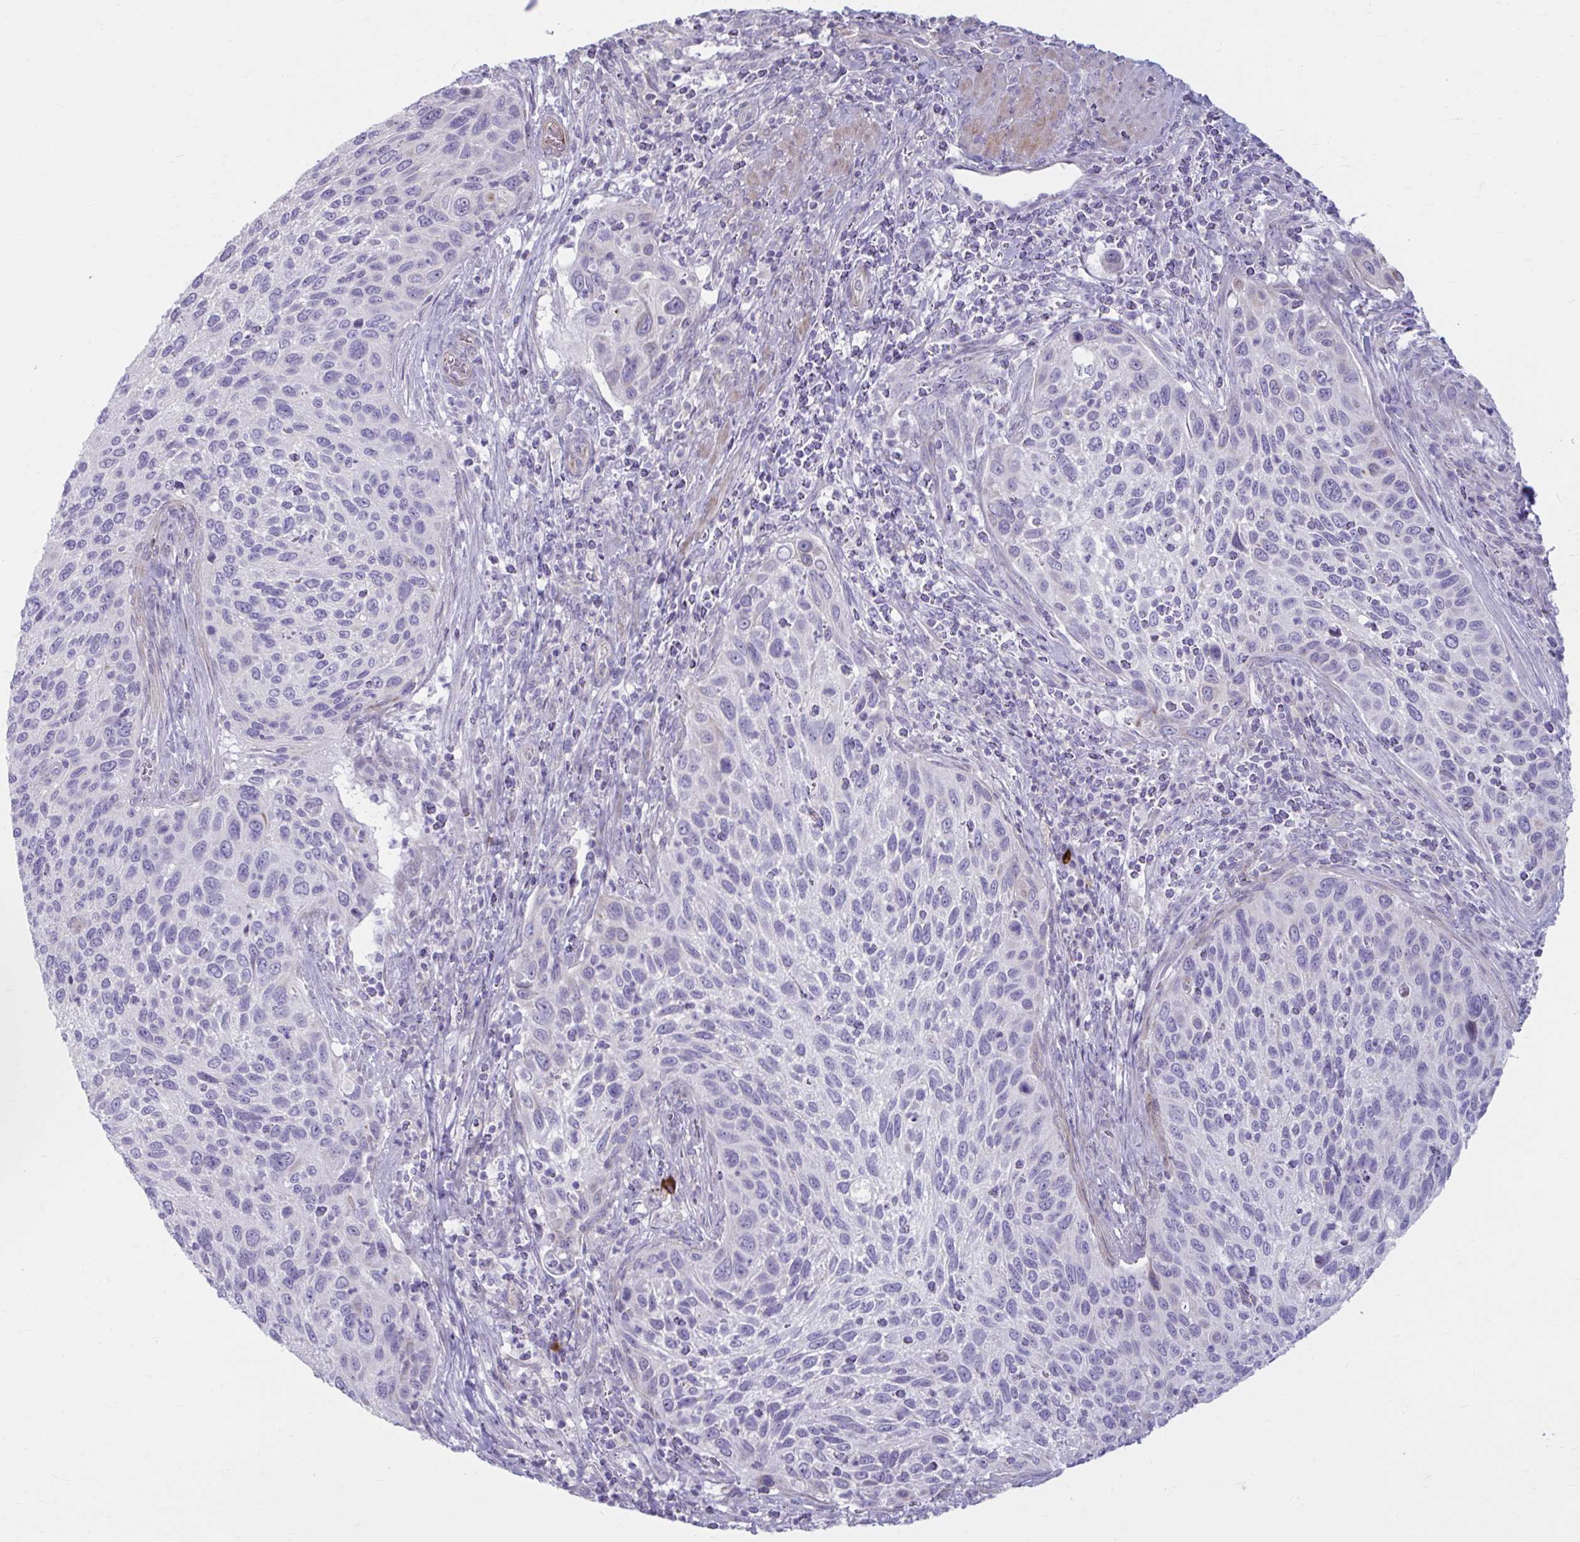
{"staining": {"intensity": "negative", "quantity": "none", "location": "none"}, "tissue": "cervical cancer", "cell_type": "Tumor cells", "image_type": "cancer", "snomed": [{"axis": "morphology", "description": "Squamous cell carcinoma, NOS"}, {"axis": "topography", "description": "Cervix"}], "caption": "The micrograph displays no significant staining in tumor cells of squamous cell carcinoma (cervical).", "gene": "MSMO1", "patient": {"sex": "female", "age": 70}}